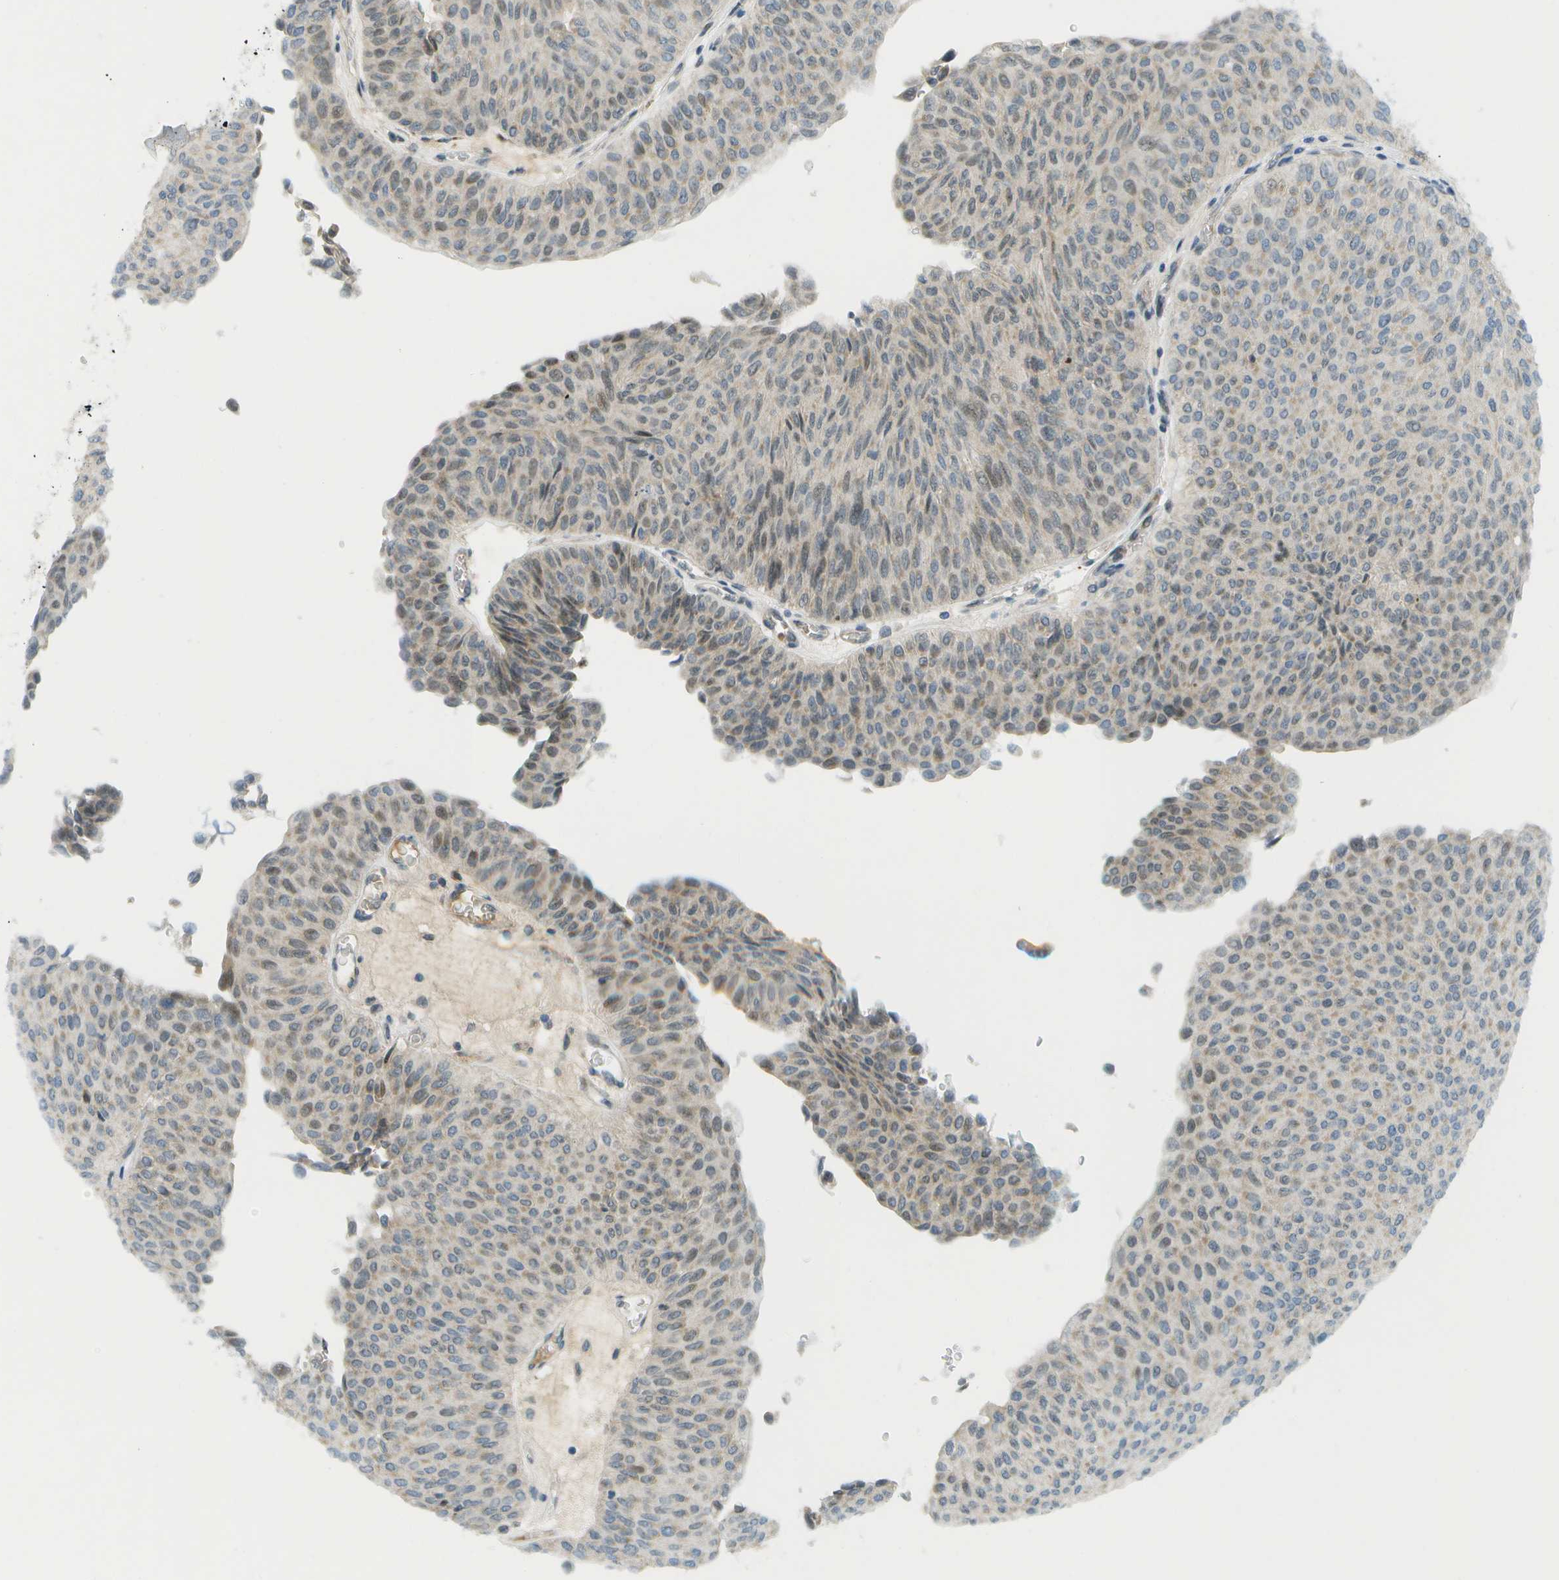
{"staining": {"intensity": "weak", "quantity": "25%-75%", "location": "cytoplasmic/membranous,nuclear"}, "tissue": "urothelial cancer", "cell_type": "Tumor cells", "image_type": "cancer", "snomed": [{"axis": "morphology", "description": "Urothelial carcinoma, Low grade"}, {"axis": "topography", "description": "Urinary bladder"}], "caption": "Protein positivity by immunohistochemistry demonstrates weak cytoplasmic/membranous and nuclear expression in approximately 25%-75% of tumor cells in urothelial carcinoma (low-grade). Nuclei are stained in blue.", "gene": "CACNB4", "patient": {"sex": "male", "age": 78}}